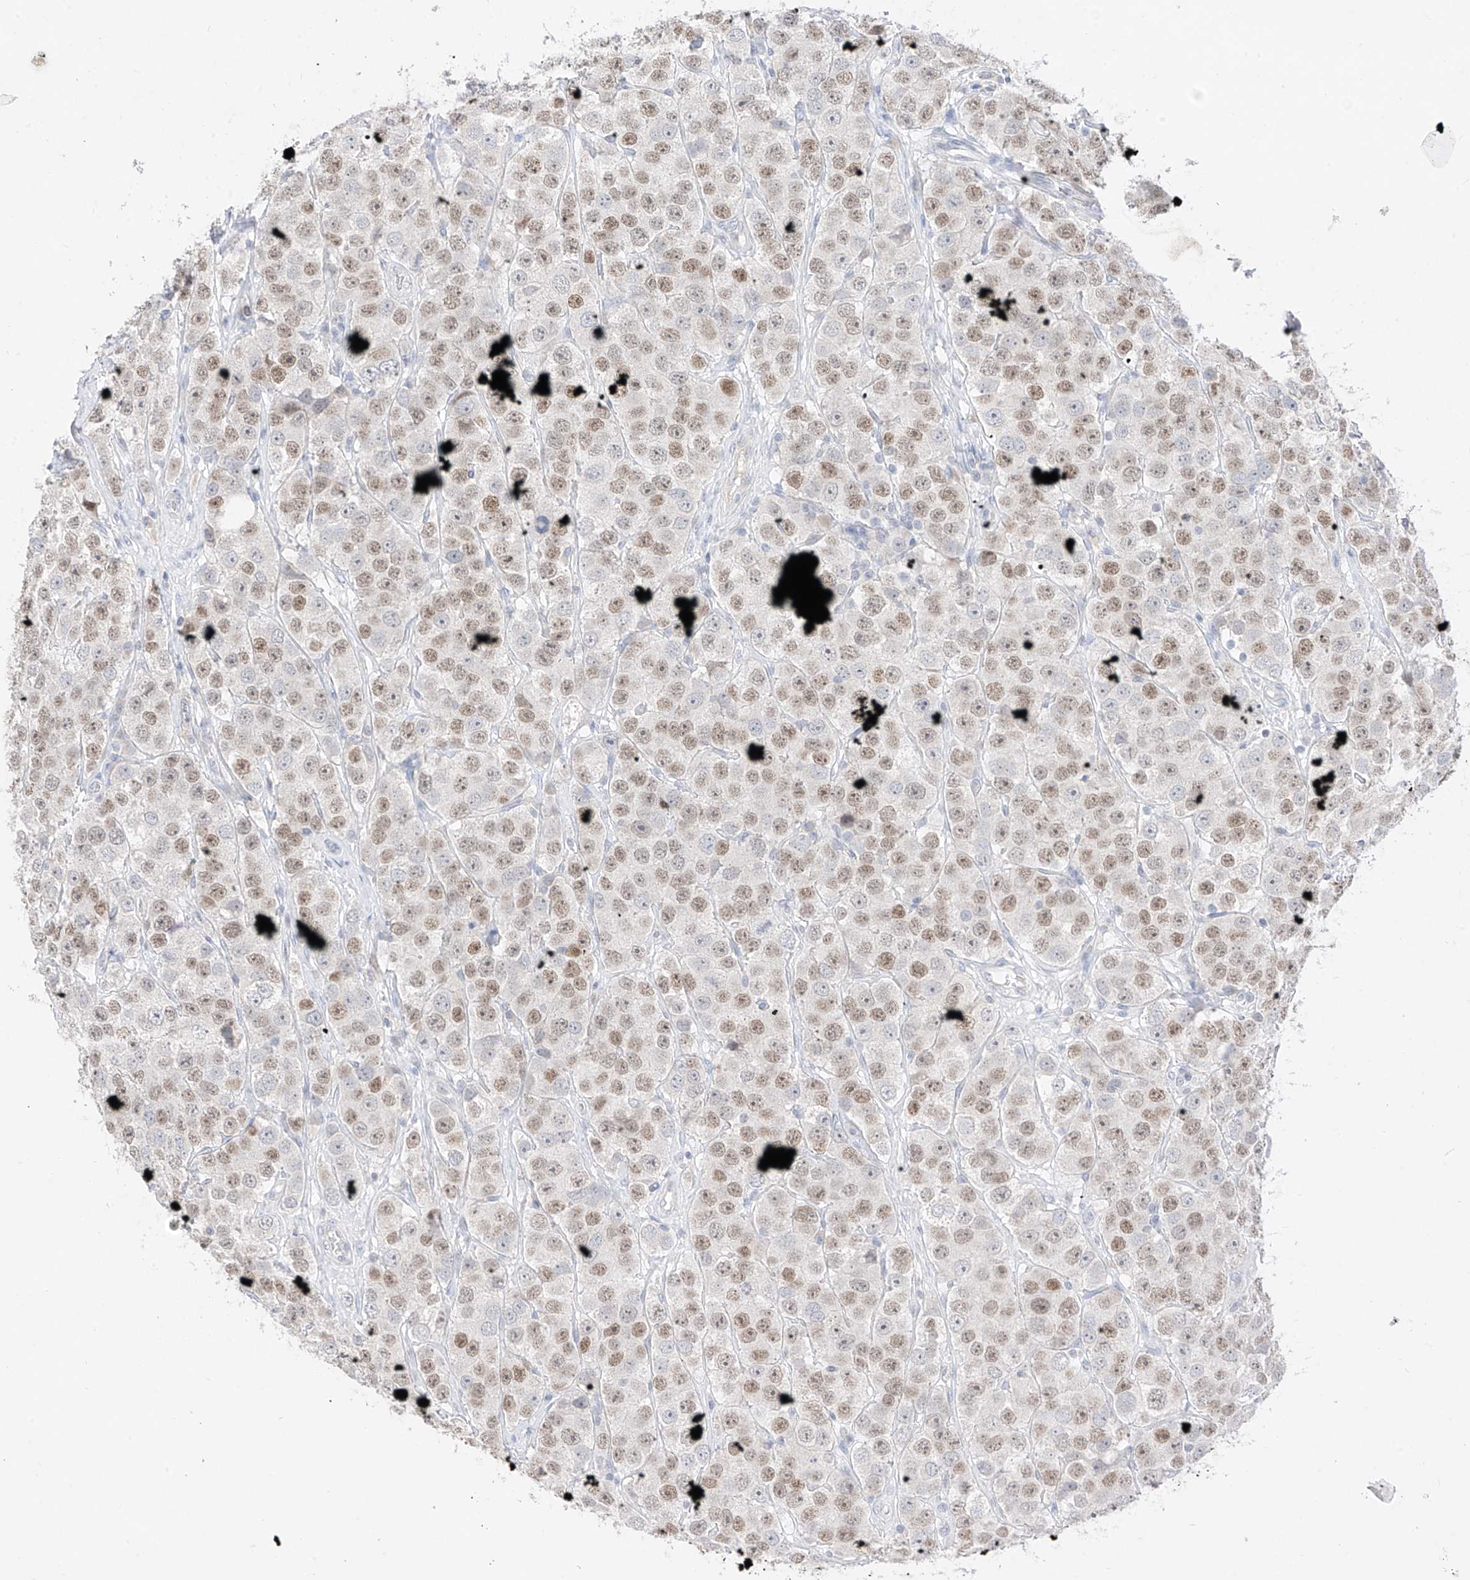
{"staining": {"intensity": "moderate", "quantity": ">75%", "location": "nuclear"}, "tissue": "testis cancer", "cell_type": "Tumor cells", "image_type": "cancer", "snomed": [{"axis": "morphology", "description": "Seminoma, NOS"}, {"axis": "topography", "description": "Testis"}], "caption": "Human seminoma (testis) stained for a protein (brown) shows moderate nuclear positive expression in about >75% of tumor cells.", "gene": "BARX2", "patient": {"sex": "male", "age": 28}}